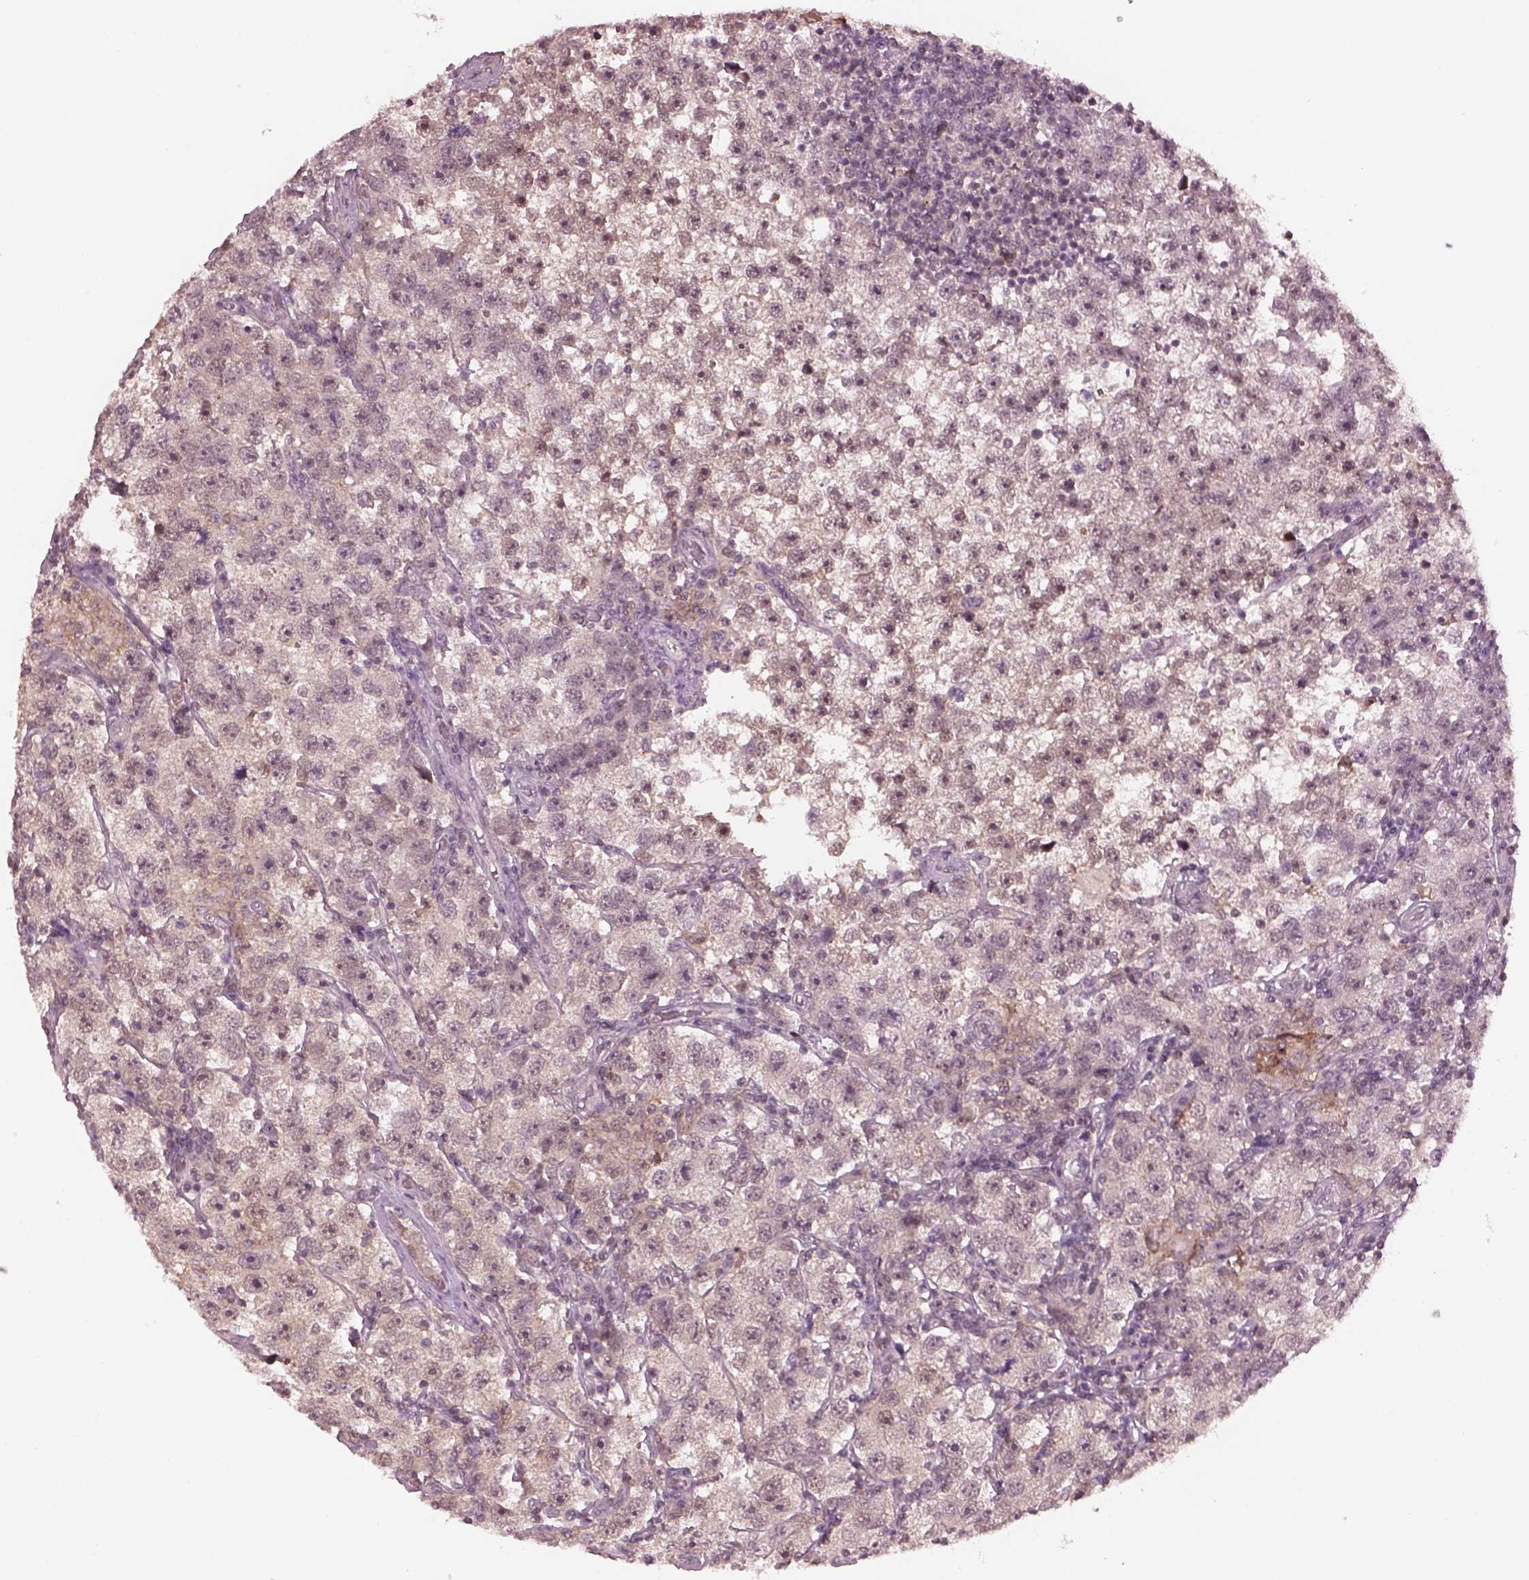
{"staining": {"intensity": "negative", "quantity": "none", "location": "none"}, "tissue": "testis cancer", "cell_type": "Tumor cells", "image_type": "cancer", "snomed": [{"axis": "morphology", "description": "Seminoma, NOS"}, {"axis": "topography", "description": "Testis"}], "caption": "Immunohistochemistry (IHC) of testis cancer displays no expression in tumor cells.", "gene": "SRI", "patient": {"sex": "male", "age": 26}}